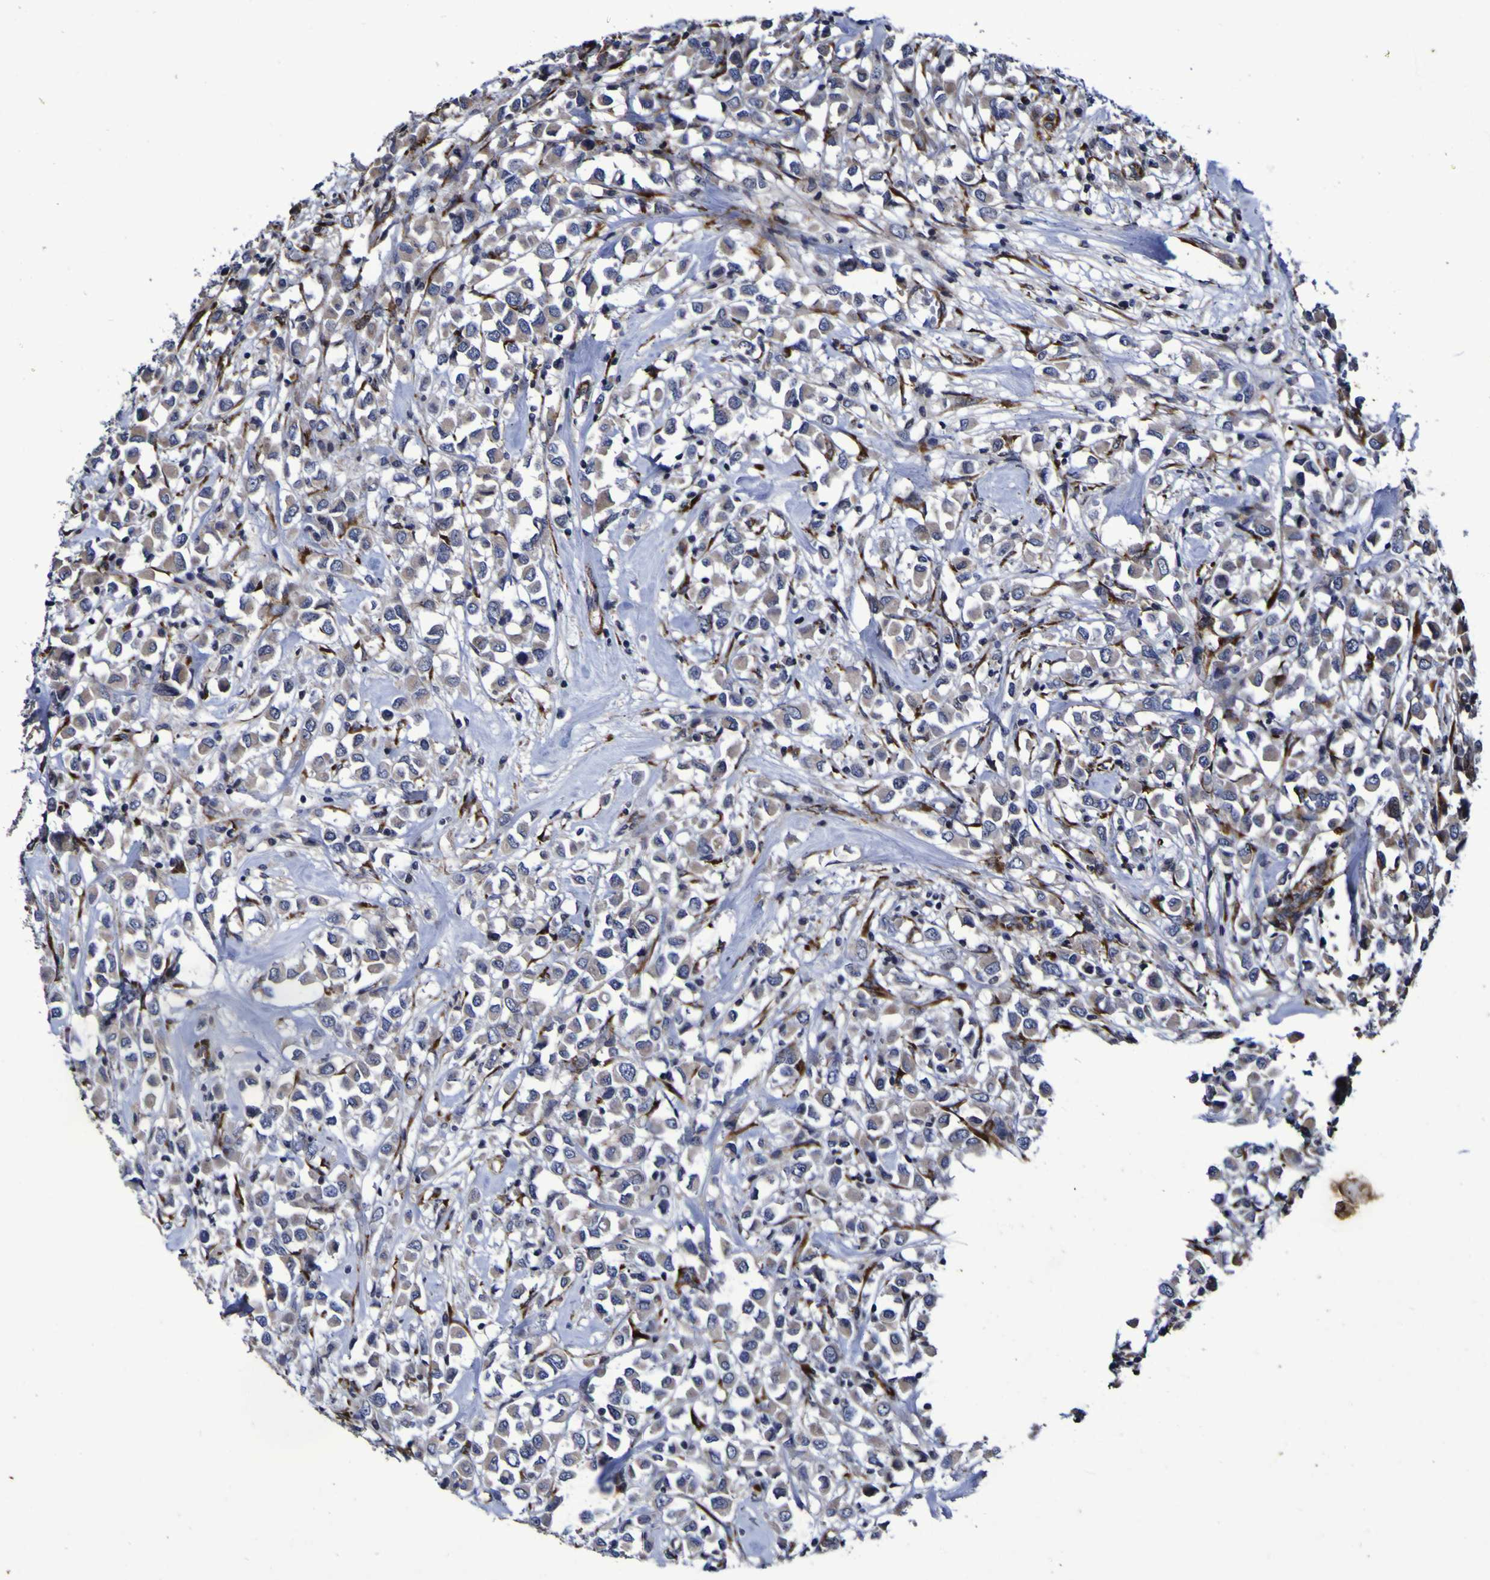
{"staining": {"intensity": "weak", "quantity": ">75%", "location": "cytoplasmic/membranous"}, "tissue": "breast cancer", "cell_type": "Tumor cells", "image_type": "cancer", "snomed": [{"axis": "morphology", "description": "Duct carcinoma"}, {"axis": "topography", "description": "Breast"}], "caption": "Weak cytoplasmic/membranous expression is appreciated in about >75% of tumor cells in breast intraductal carcinoma.", "gene": "P3H1", "patient": {"sex": "female", "age": 61}}